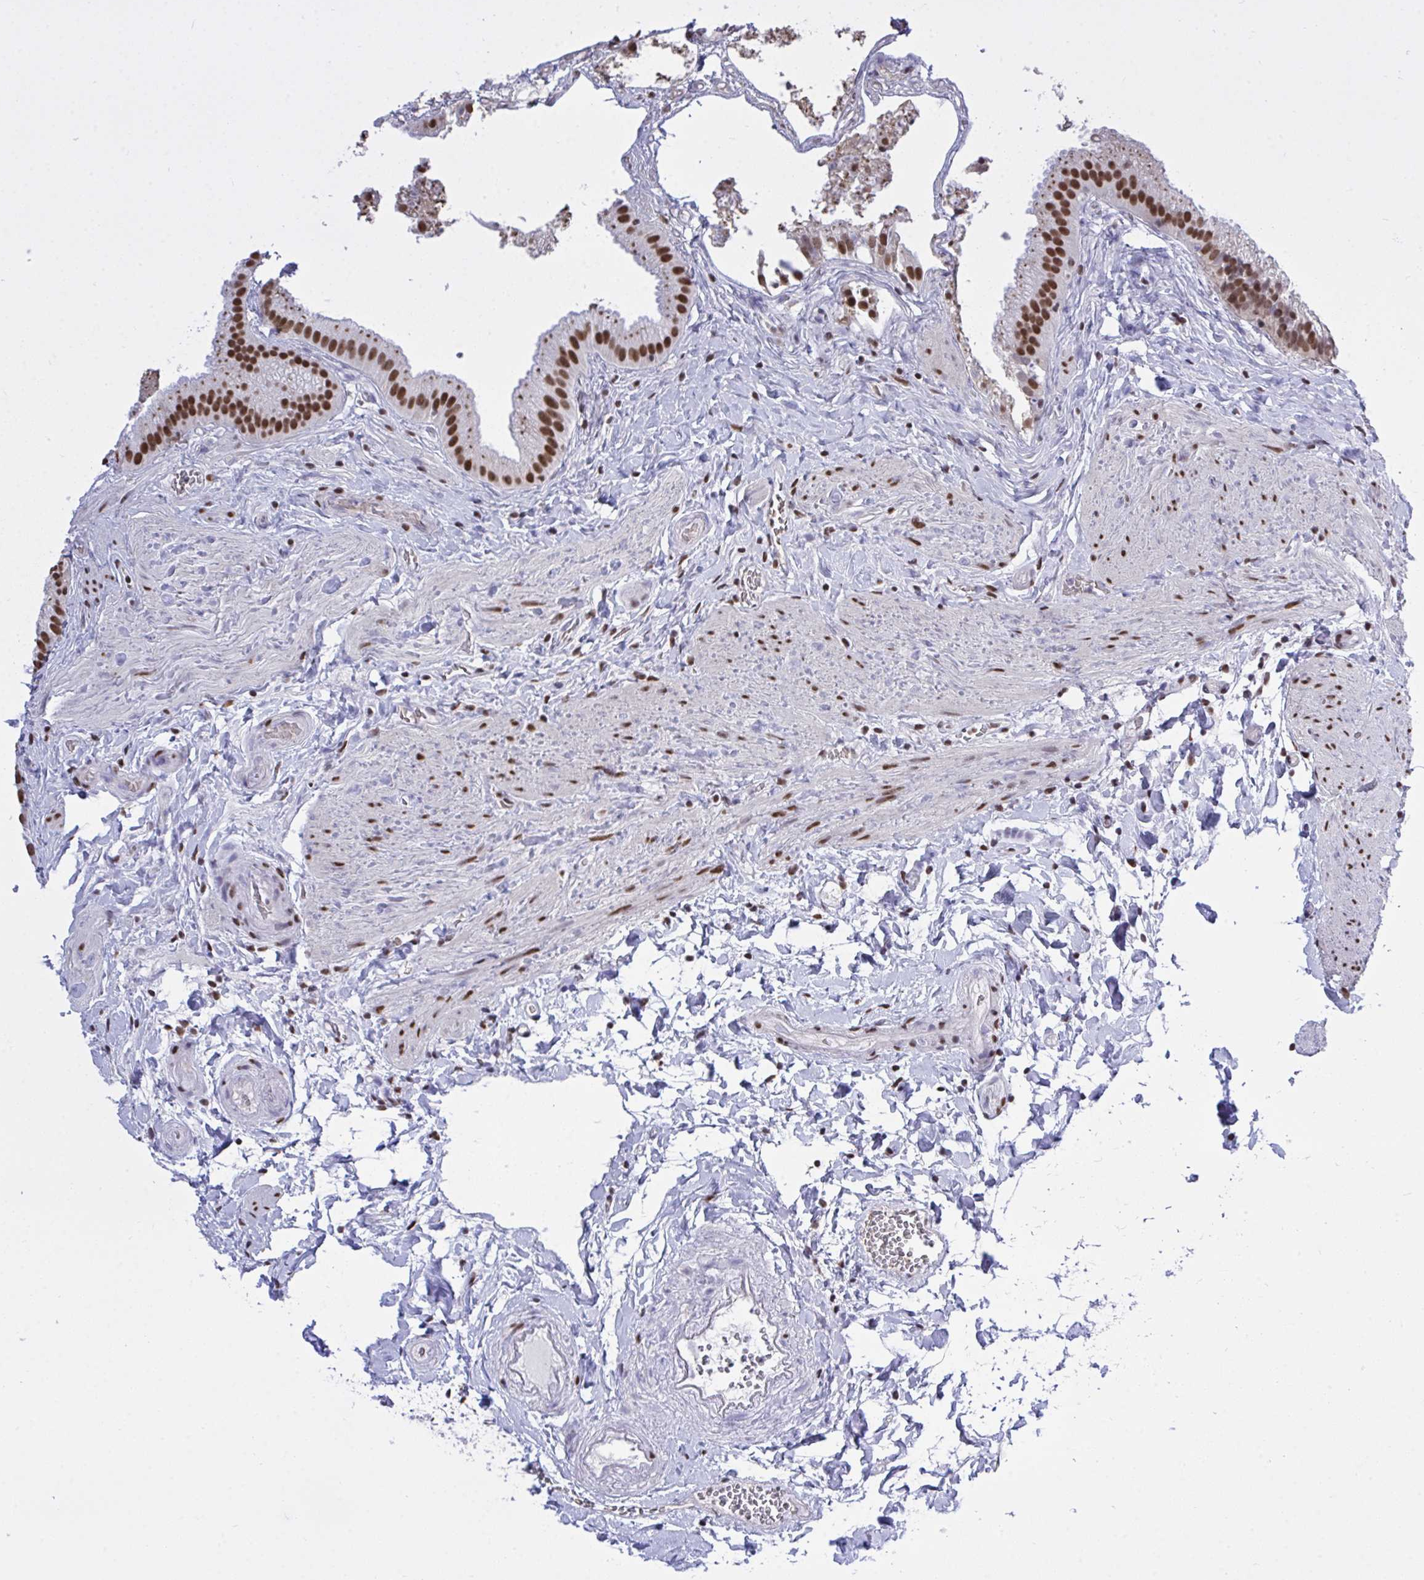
{"staining": {"intensity": "strong", "quantity": ">75%", "location": "nuclear"}, "tissue": "gallbladder", "cell_type": "Glandular cells", "image_type": "normal", "snomed": [{"axis": "morphology", "description": "Normal tissue, NOS"}, {"axis": "topography", "description": "Gallbladder"}], "caption": "Gallbladder stained with a brown dye reveals strong nuclear positive positivity in approximately >75% of glandular cells.", "gene": "HNRNPDL", "patient": {"sex": "female", "age": 63}}